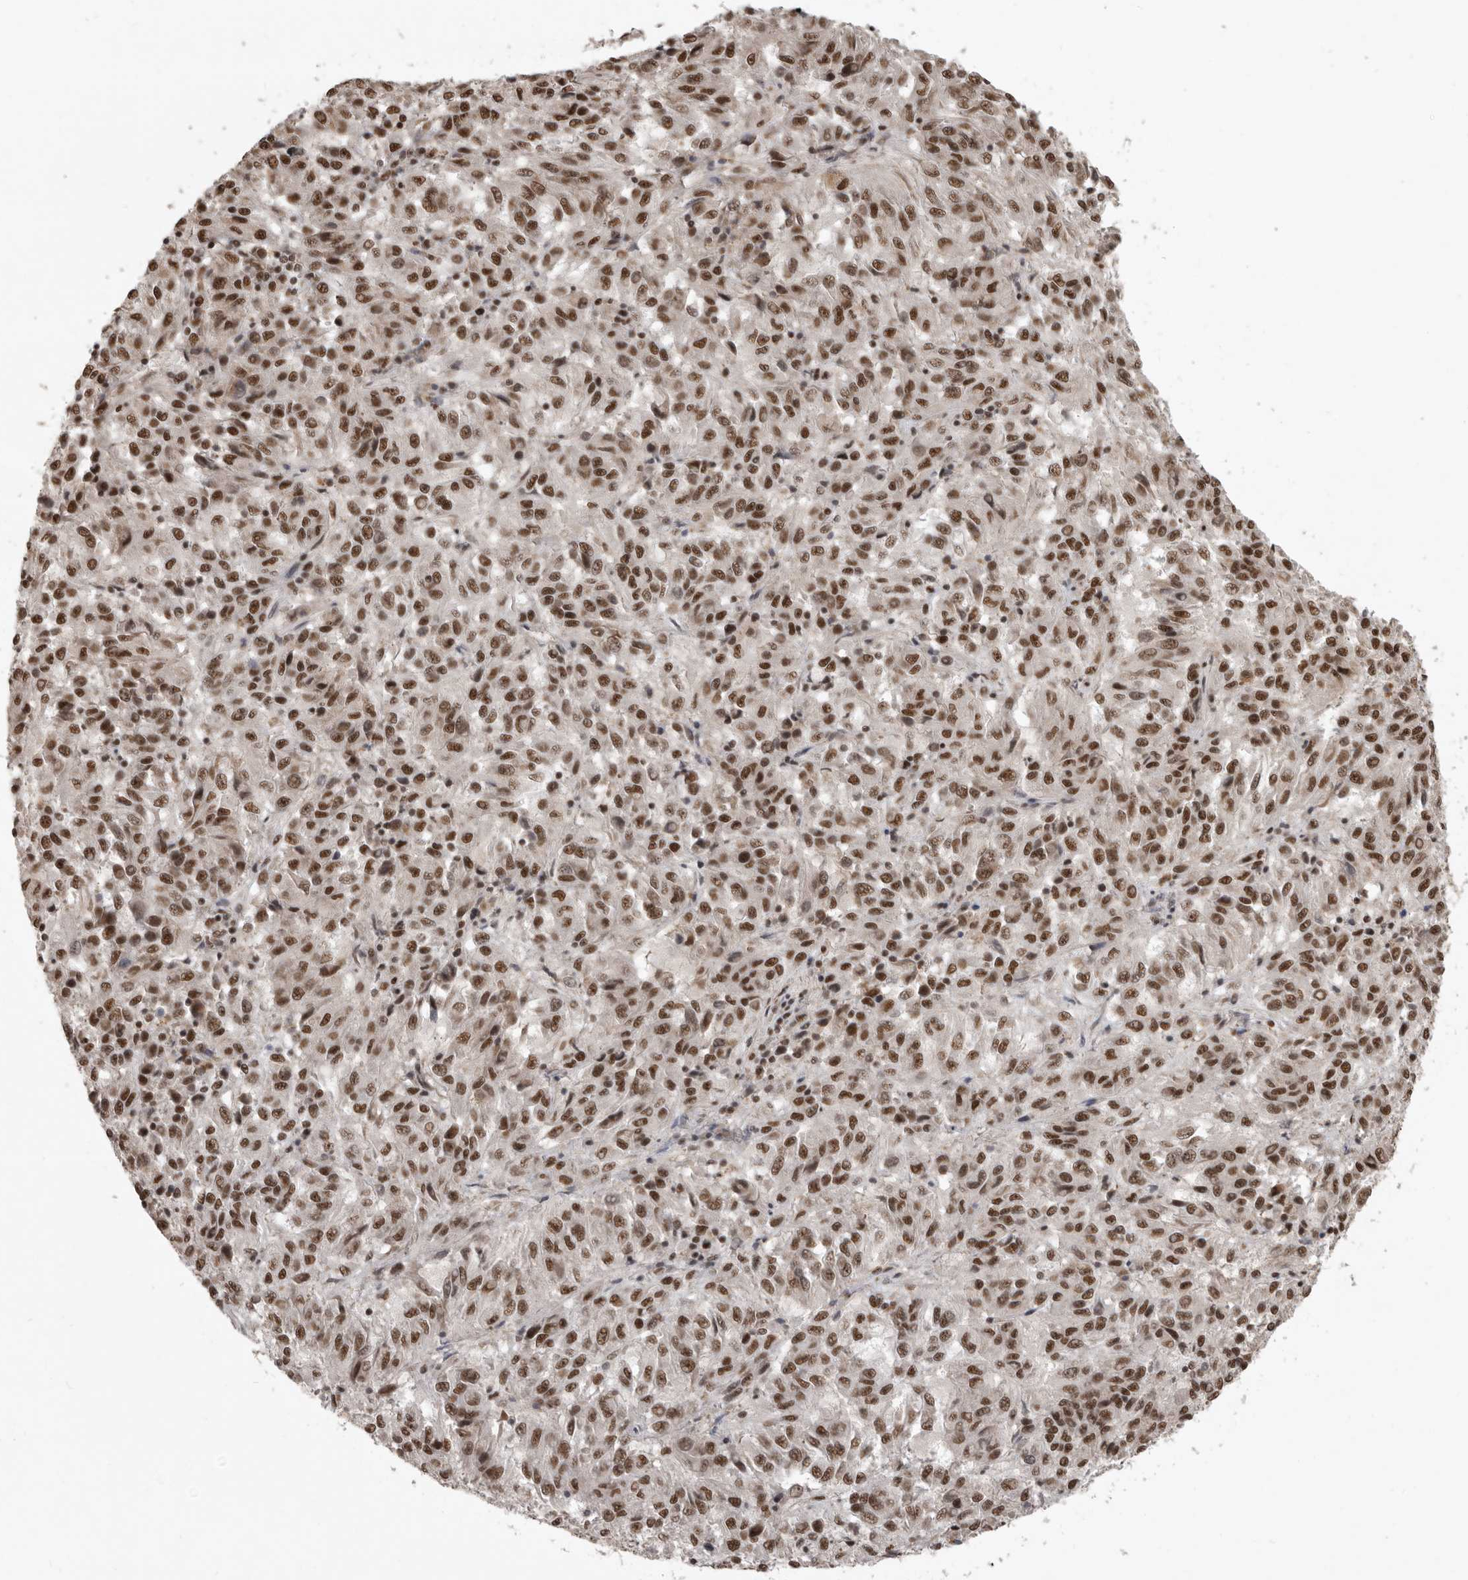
{"staining": {"intensity": "strong", "quantity": ">75%", "location": "nuclear"}, "tissue": "melanoma", "cell_type": "Tumor cells", "image_type": "cancer", "snomed": [{"axis": "morphology", "description": "Malignant melanoma, Metastatic site"}, {"axis": "topography", "description": "Lung"}], "caption": "A high amount of strong nuclear staining is seen in about >75% of tumor cells in melanoma tissue.", "gene": "CBLL1", "patient": {"sex": "male", "age": 64}}